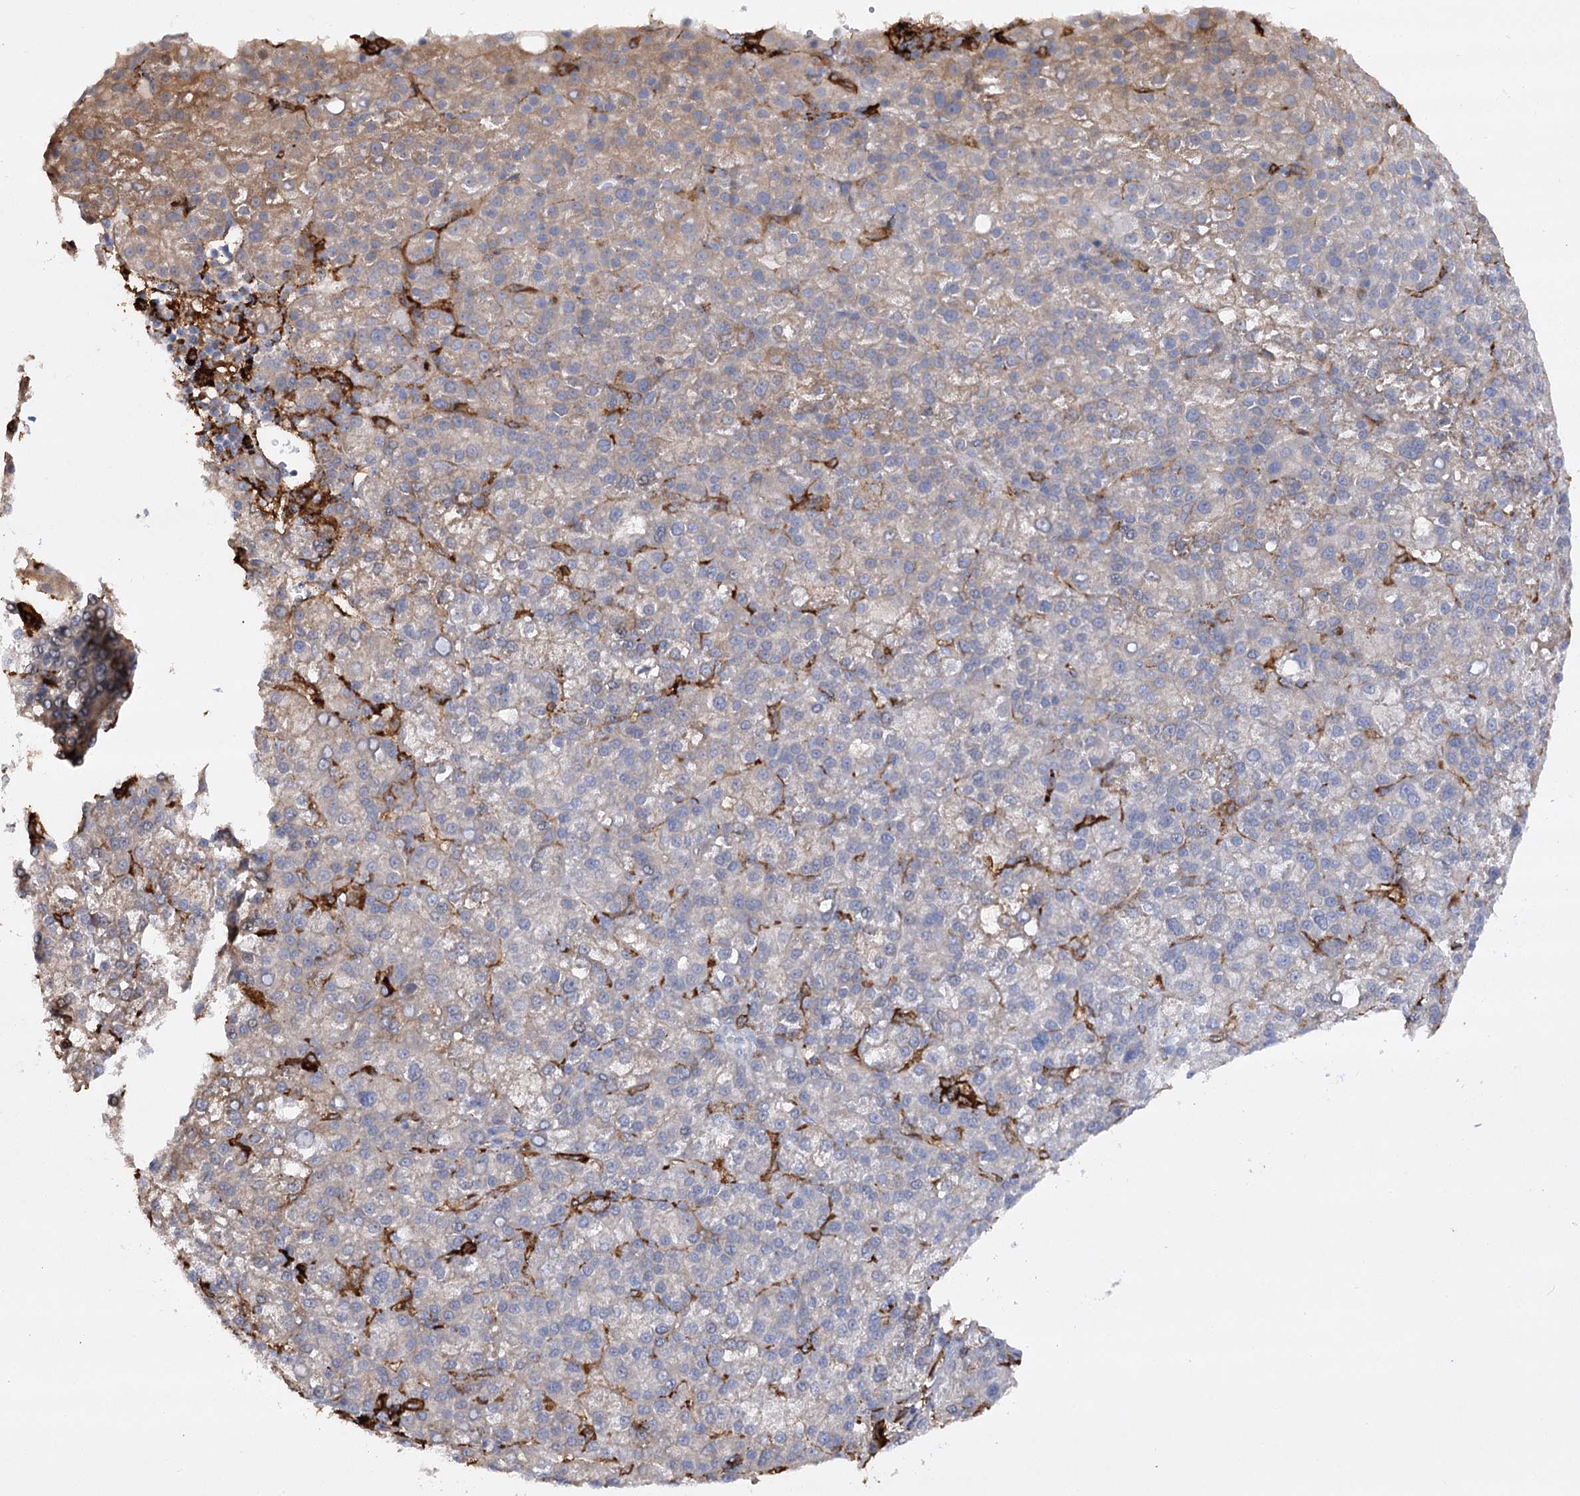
{"staining": {"intensity": "moderate", "quantity": "<25%", "location": "cytoplasmic/membranous"}, "tissue": "liver cancer", "cell_type": "Tumor cells", "image_type": "cancer", "snomed": [{"axis": "morphology", "description": "Carcinoma, Hepatocellular, NOS"}, {"axis": "topography", "description": "Liver"}], "caption": "Liver cancer stained with a brown dye demonstrates moderate cytoplasmic/membranous positive expression in approximately <25% of tumor cells.", "gene": "PIWIL4", "patient": {"sex": "female", "age": 58}}